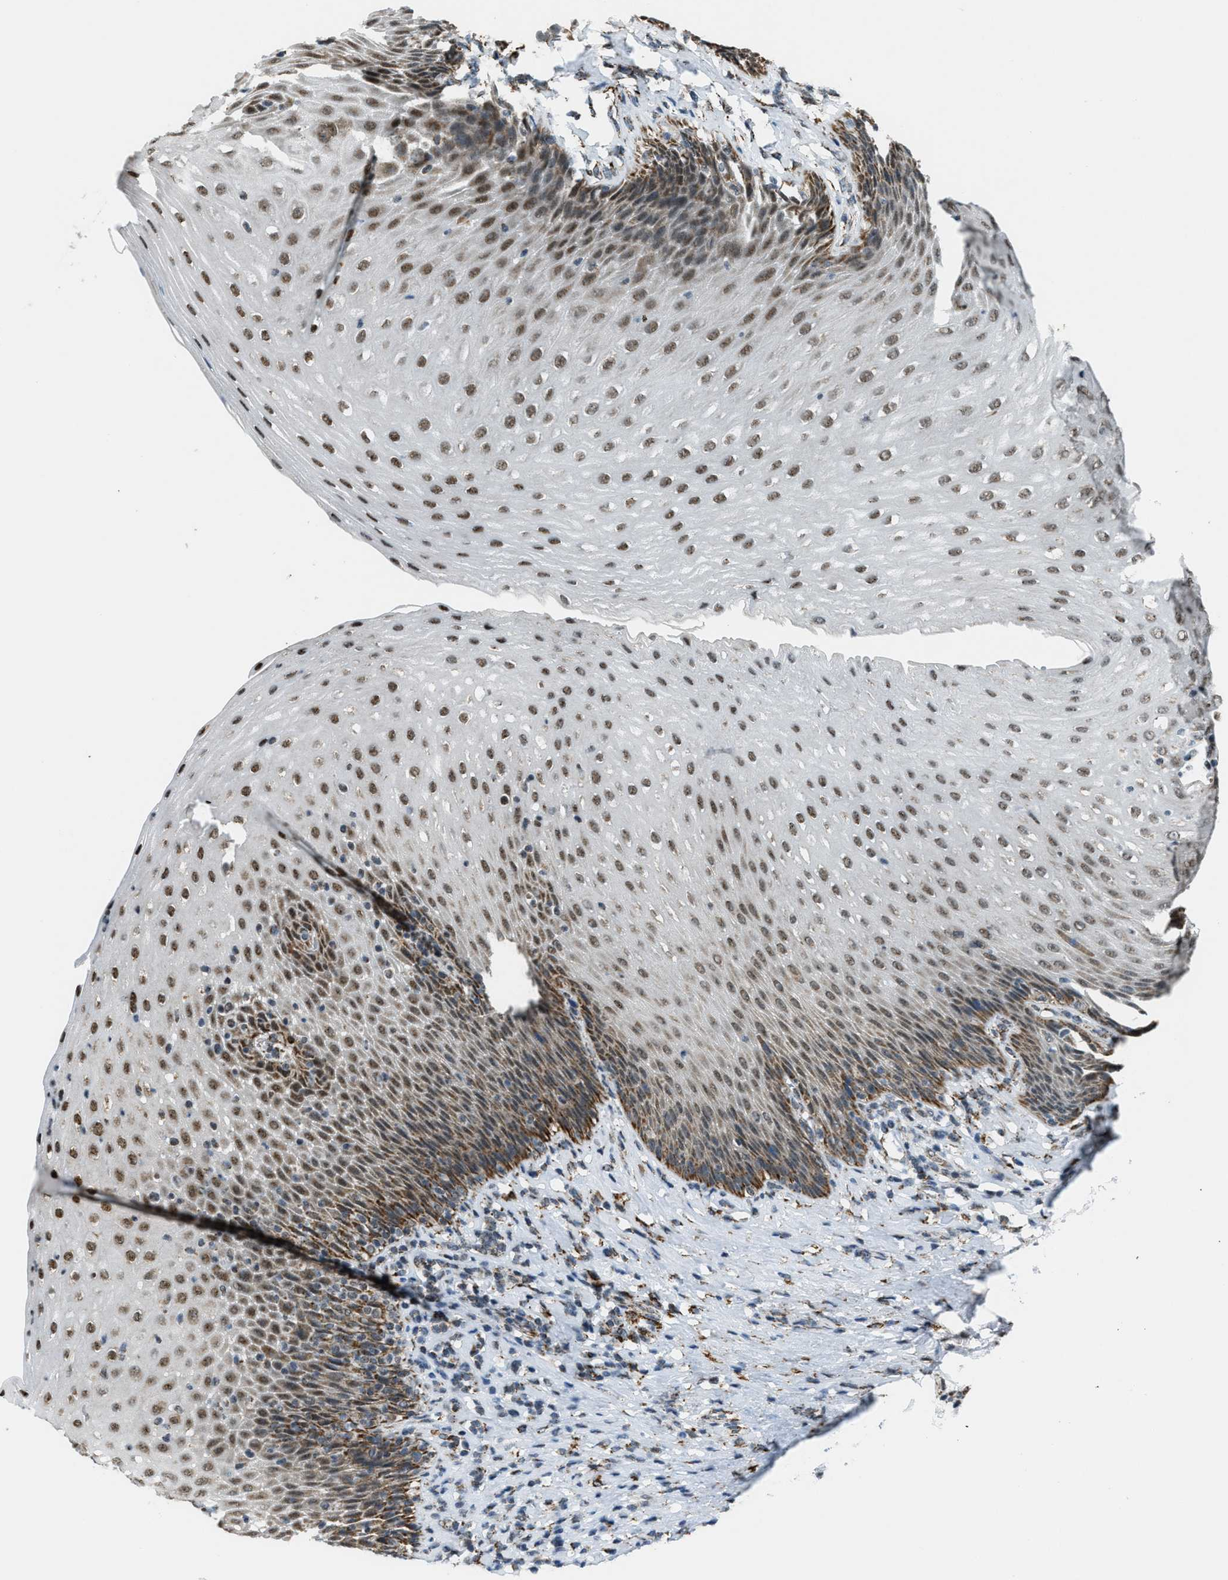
{"staining": {"intensity": "moderate", "quantity": ">75%", "location": "nuclear"}, "tissue": "esophagus", "cell_type": "Squamous epithelial cells", "image_type": "normal", "snomed": [{"axis": "morphology", "description": "Normal tissue, NOS"}, {"axis": "topography", "description": "Esophagus"}], "caption": "A photomicrograph showing moderate nuclear expression in about >75% of squamous epithelial cells in benign esophagus, as visualized by brown immunohistochemical staining.", "gene": "HIBADH", "patient": {"sex": "female", "age": 61}}